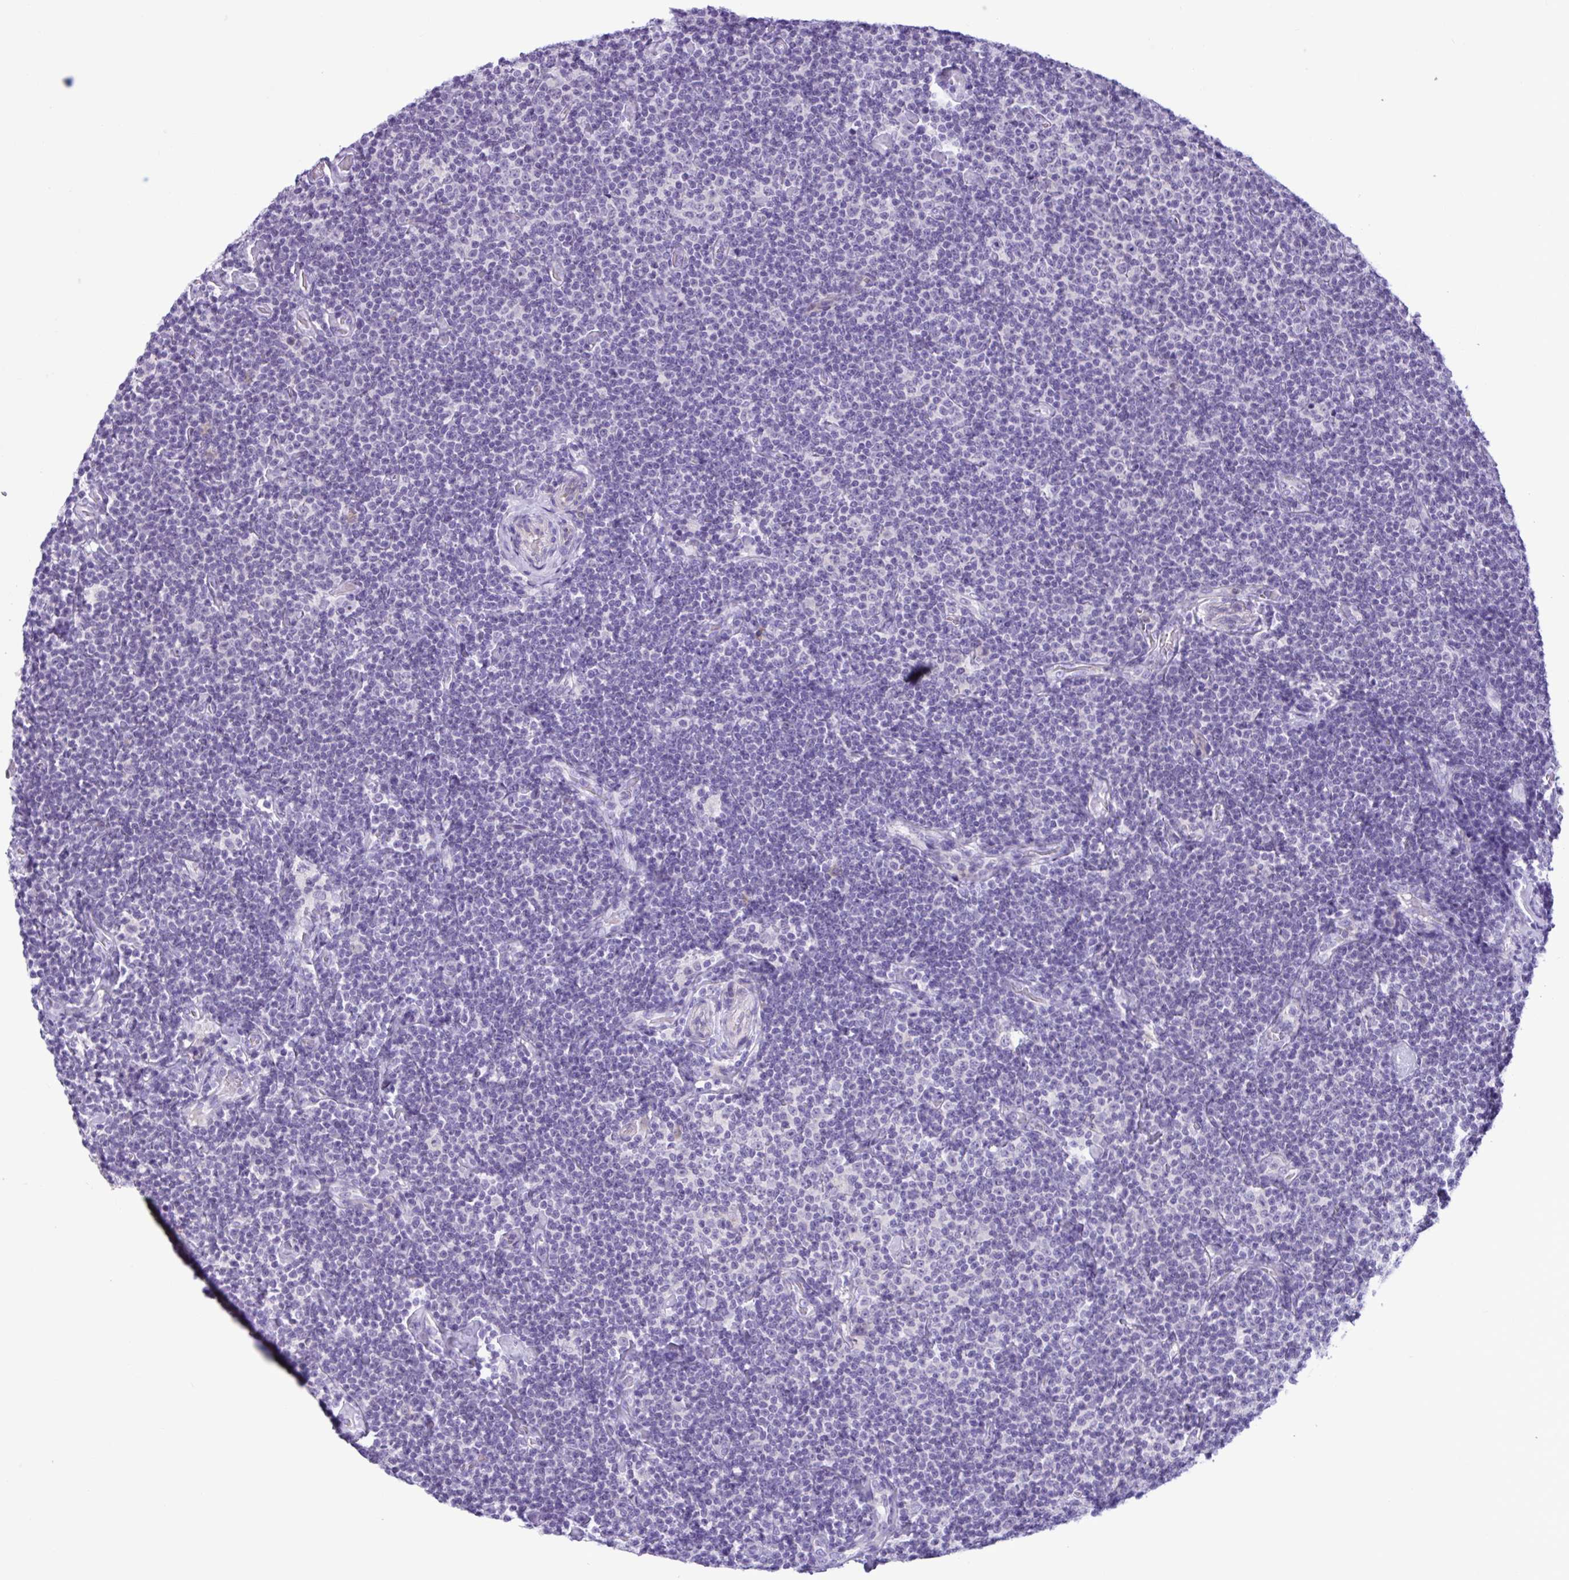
{"staining": {"intensity": "negative", "quantity": "none", "location": "none"}, "tissue": "lymphoma", "cell_type": "Tumor cells", "image_type": "cancer", "snomed": [{"axis": "morphology", "description": "Malignant lymphoma, non-Hodgkin's type, Low grade"}, {"axis": "topography", "description": "Lymph node"}], "caption": "A histopathology image of lymphoma stained for a protein reveals no brown staining in tumor cells.", "gene": "WNT9B", "patient": {"sex": "male", "age": 81}}